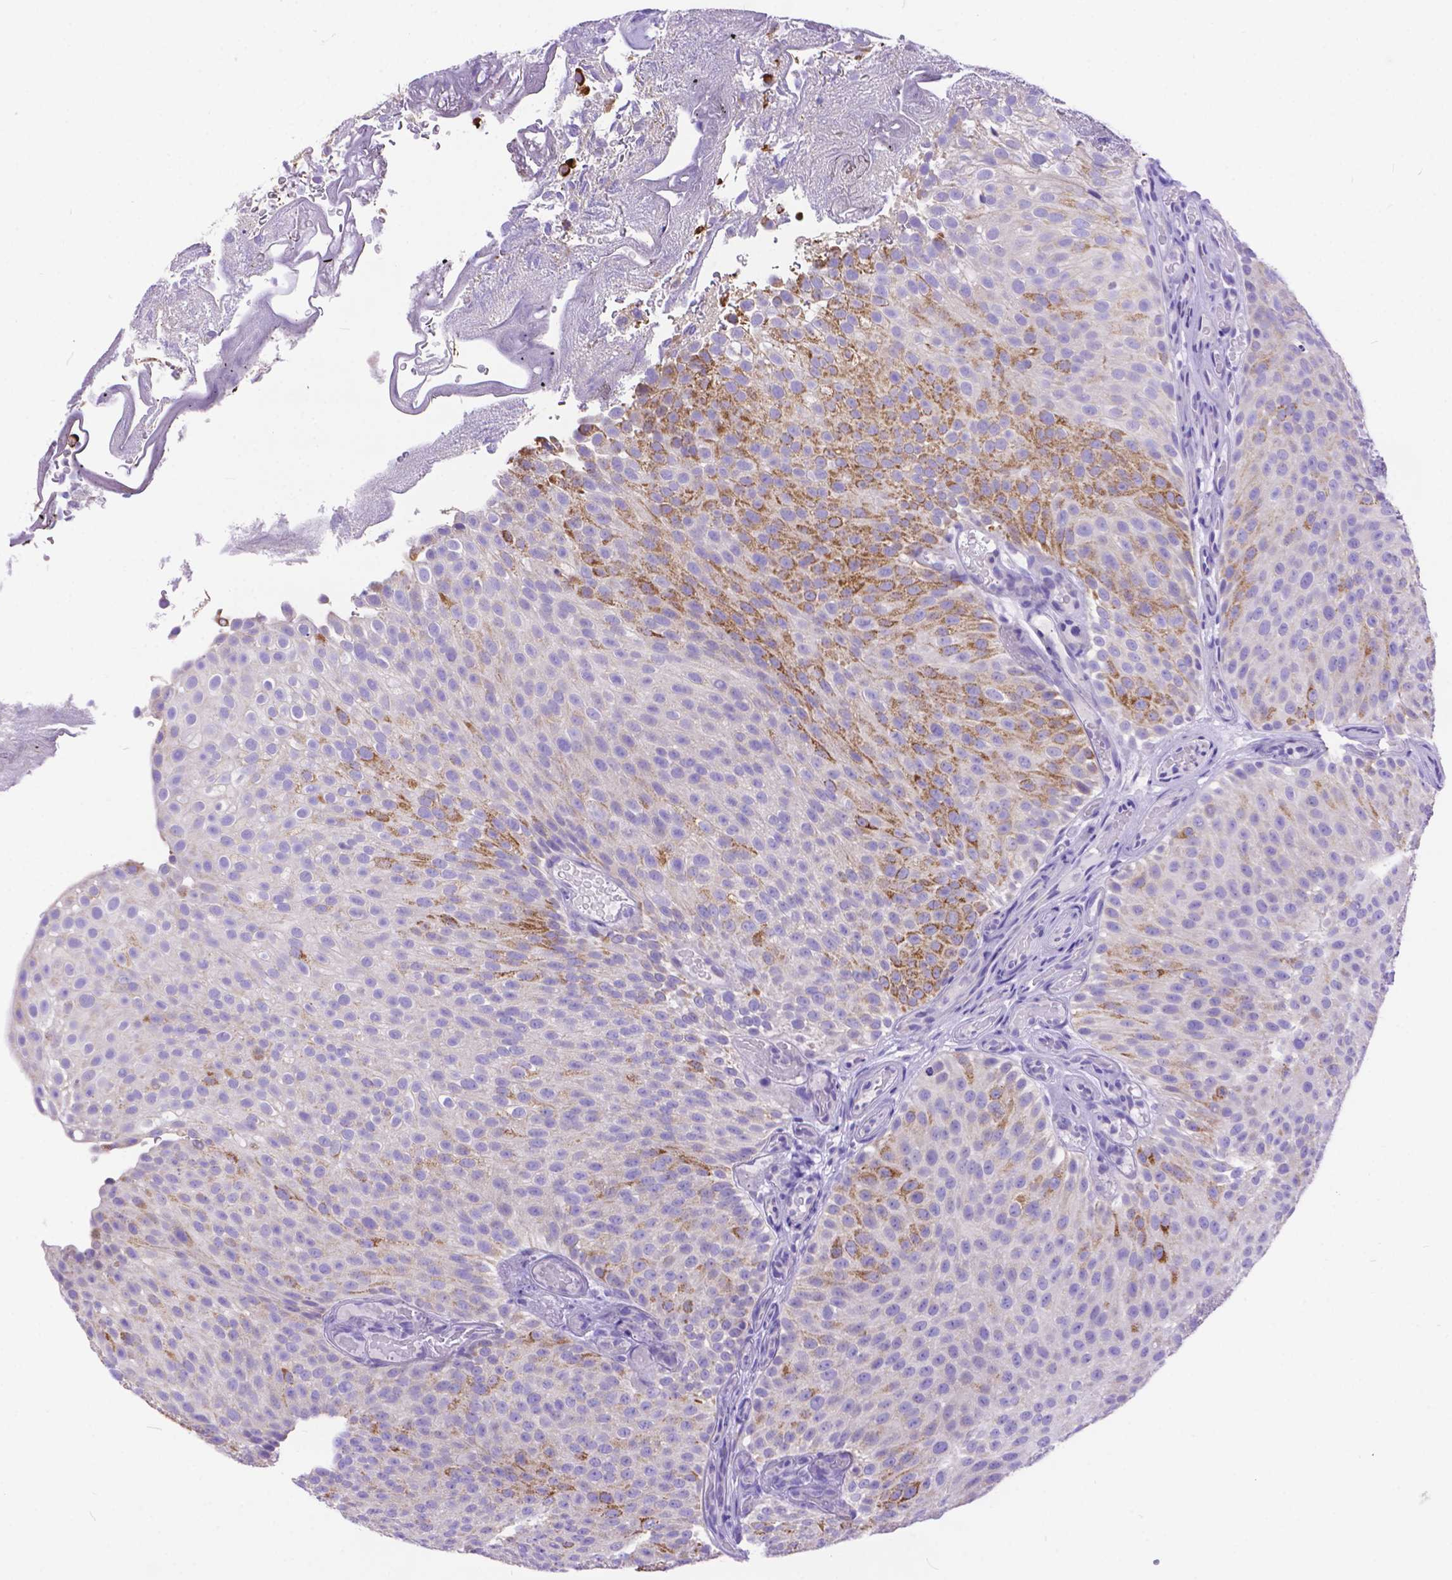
{"staining": {"intensity": "moderate", "quantity": "<25%", "location": "cytoplasmic/membranous"}, "tissue": "urothelial cancer", "cell_type": "Tumor cells", "image_type": "cancer", "snomed": [{"axis": "morphology", "description": "Urothelial carcinoma, Low grade"}, {"axis": "topography", "description": "Urinary bladder"}], "caption": "IHC of low-grade urothelial carcinoma displays low levels of moderate cytoplasmic/membranous expression in about <25% of tumor cells.", "gene": "DHRS2", "patient": {"sex": "male", "age": 78}}